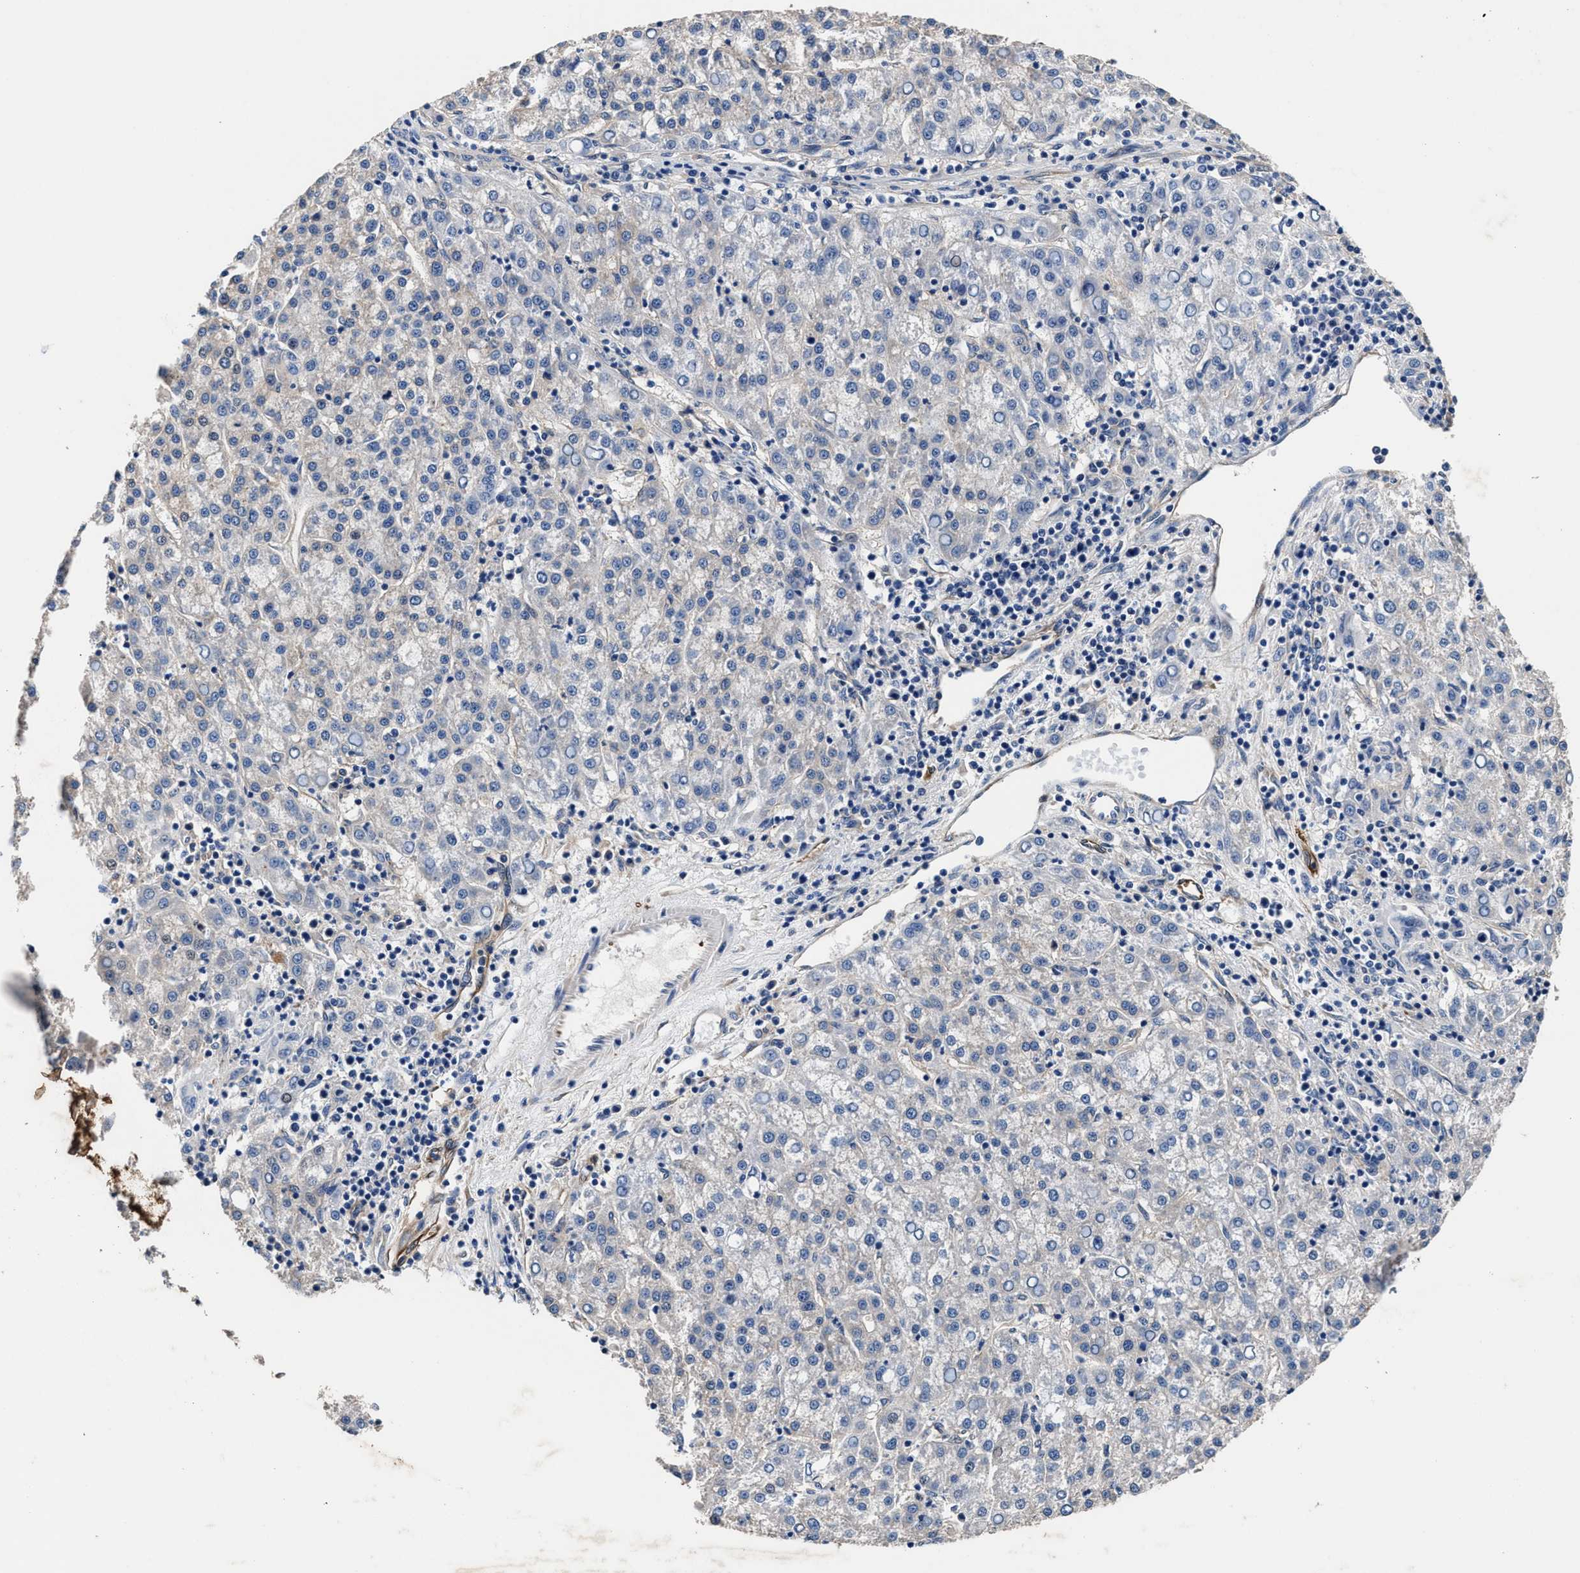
{"staining": {"intensity": "negative", "quantity": "none", "location": "none"}, "tissue": "liver cancer", "cell_type": "Tumor cells", "image_type": "cancer", "snomed": [{"axis": "morphology", "description": "Carcinoma, Hepatocellular, NOS"}, {"axis": "topography", "description": "Liver"}], "caption": "A histopathology image of human liver cancer is negative for staining in tumor cells. (Stains: DAB (3,3'-diaminobenzidine) immunohistochemistry (IHC) with hematoxylin counter stain, Microscopy: brightfield microscopy at high magnification).", "gene": "SH3GL1", "patient": {"sex": "female", "age": 58}}